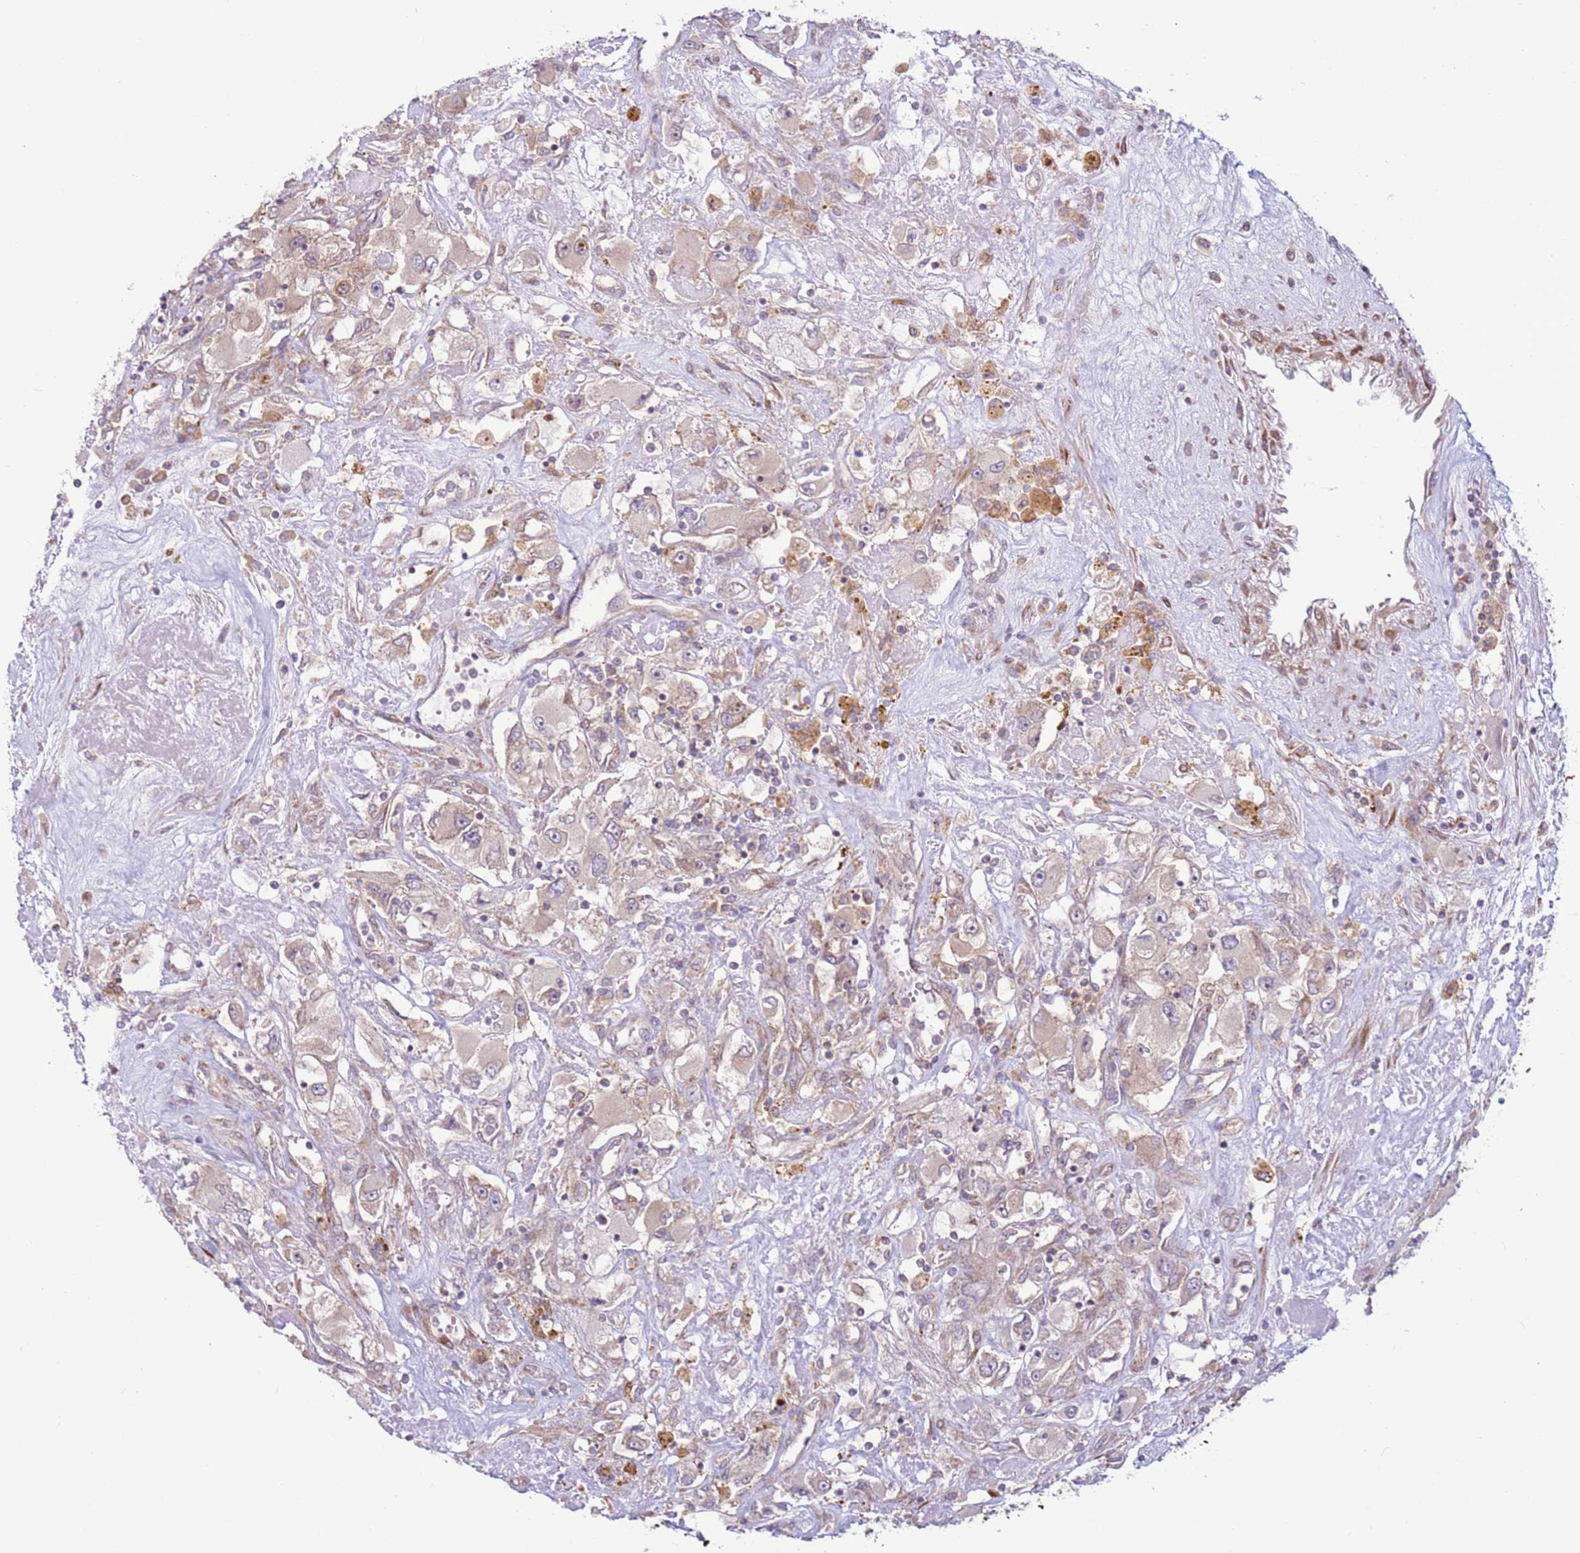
{"staining": {"intensity": "weak", "quantity": ">75%", "location": "cytoplasmic/membranous"}, "tissue": "renal cancer", "cell_type": "Tumor cells", "image_type": "cancer", "snomed": [{"axis": "morphology", "description": "Adenocarcinoma, NOS"}, {"axis": "topography", "description": "Kidney"}], "caption": "Tumor cells show low levels of weak cytoplasmic/membranous expression in approximately >75% of cells in human renal adenocarcinoma. (brown staining indicates protein expression, while blue staining denotes nuclei).", "gene": "DDX19B", "patient": {"sex": "female", "age": 52}}